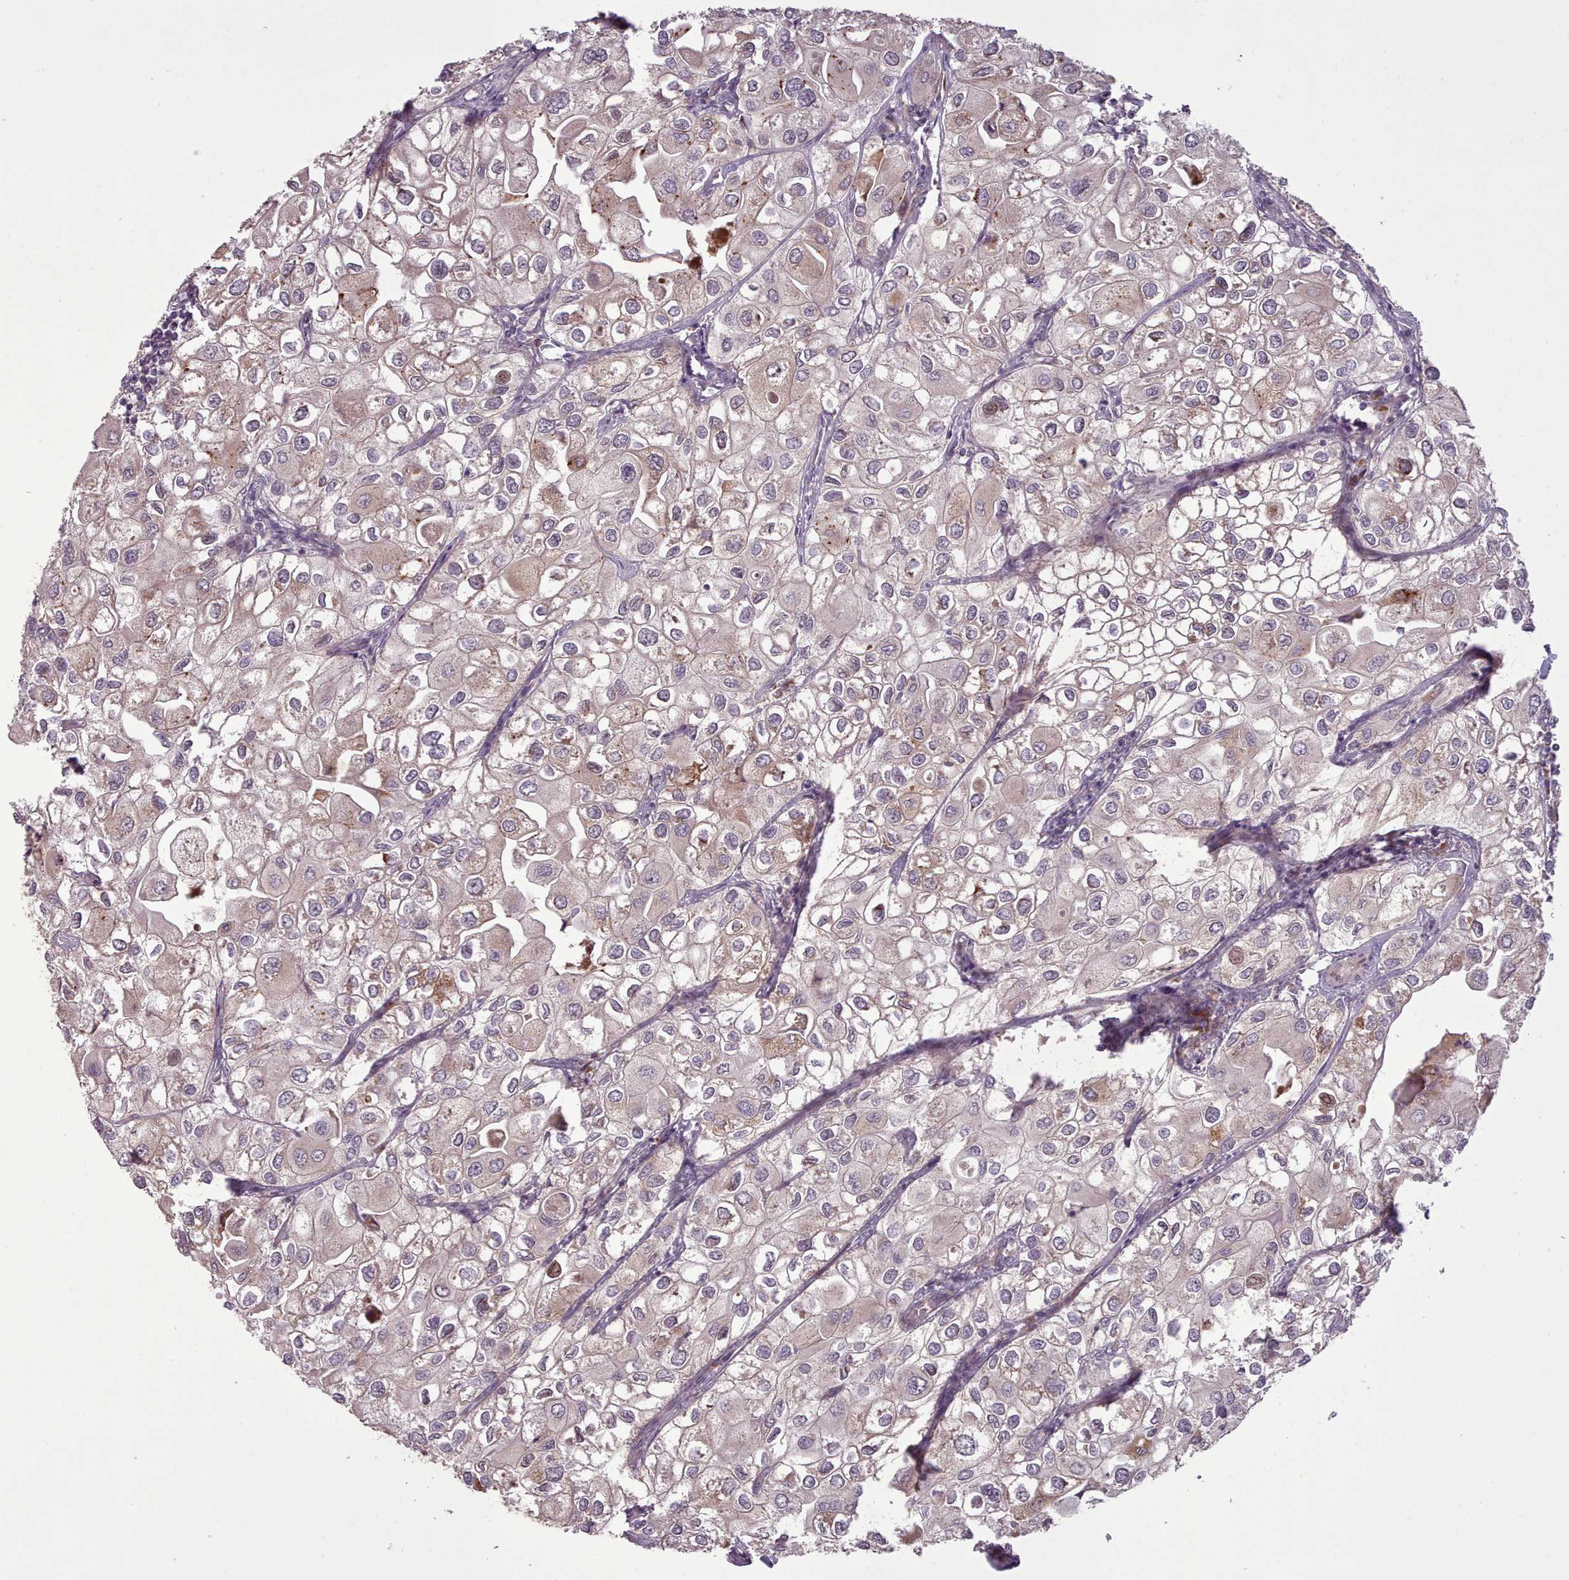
{"staining": {"intensity": "negative", "quantity": "none", "location": "none"}, "tissue": "urothelial cancer", "cell_type": "Tumor cells", "image_type": "cancer", "snomed": [{"axis": "morphology", "description": "Urothelial carcinoma, High grade"}, {"axis": "topography", "description": "Urinary bladder"}], "caption": "The IHC photomicrograph has no significant staining in tumor cells of urothelial cancer tissue.", "gene": "GBGT1", "patient": {"sex": "male", "age": 64}}